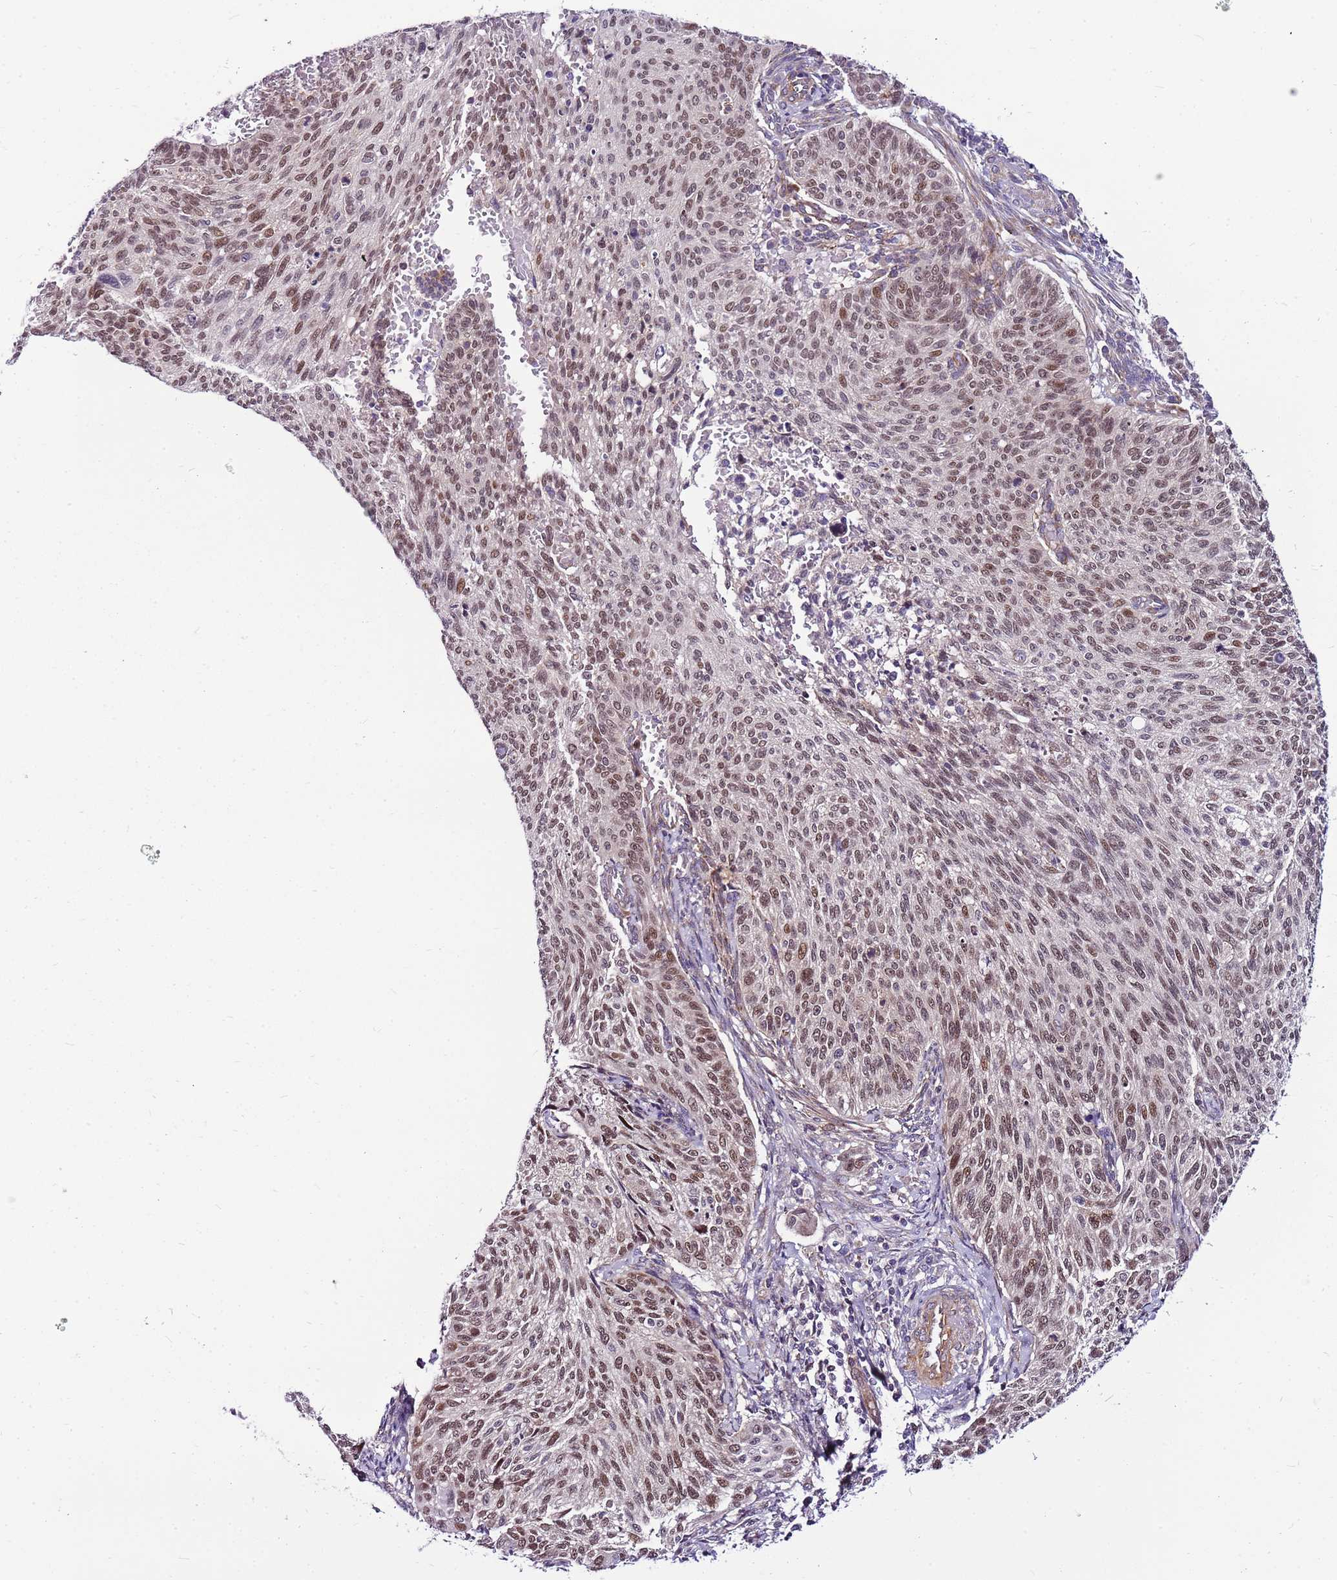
{"staining": {"intensity": "moderate", "quantity": ">75%", "location": "nuclear"}, "tissue": "cervical cancer", "cell_type": "Tumor cells", "image_type": "cancer", "snomed": [{"axis": "morphology", "description": "Squamous cell carcinoma, NOS"}, {"axis": "topography", "description": "Cervix"}], "caption": "Protein expression analysis of cervical cancer (squamous cell carcinoma) exhibits moderate nuclear positivity in approximately >75% of tumor cells.", "gene": "POLE3", "patient": {"sex": "female", "age": 70}}